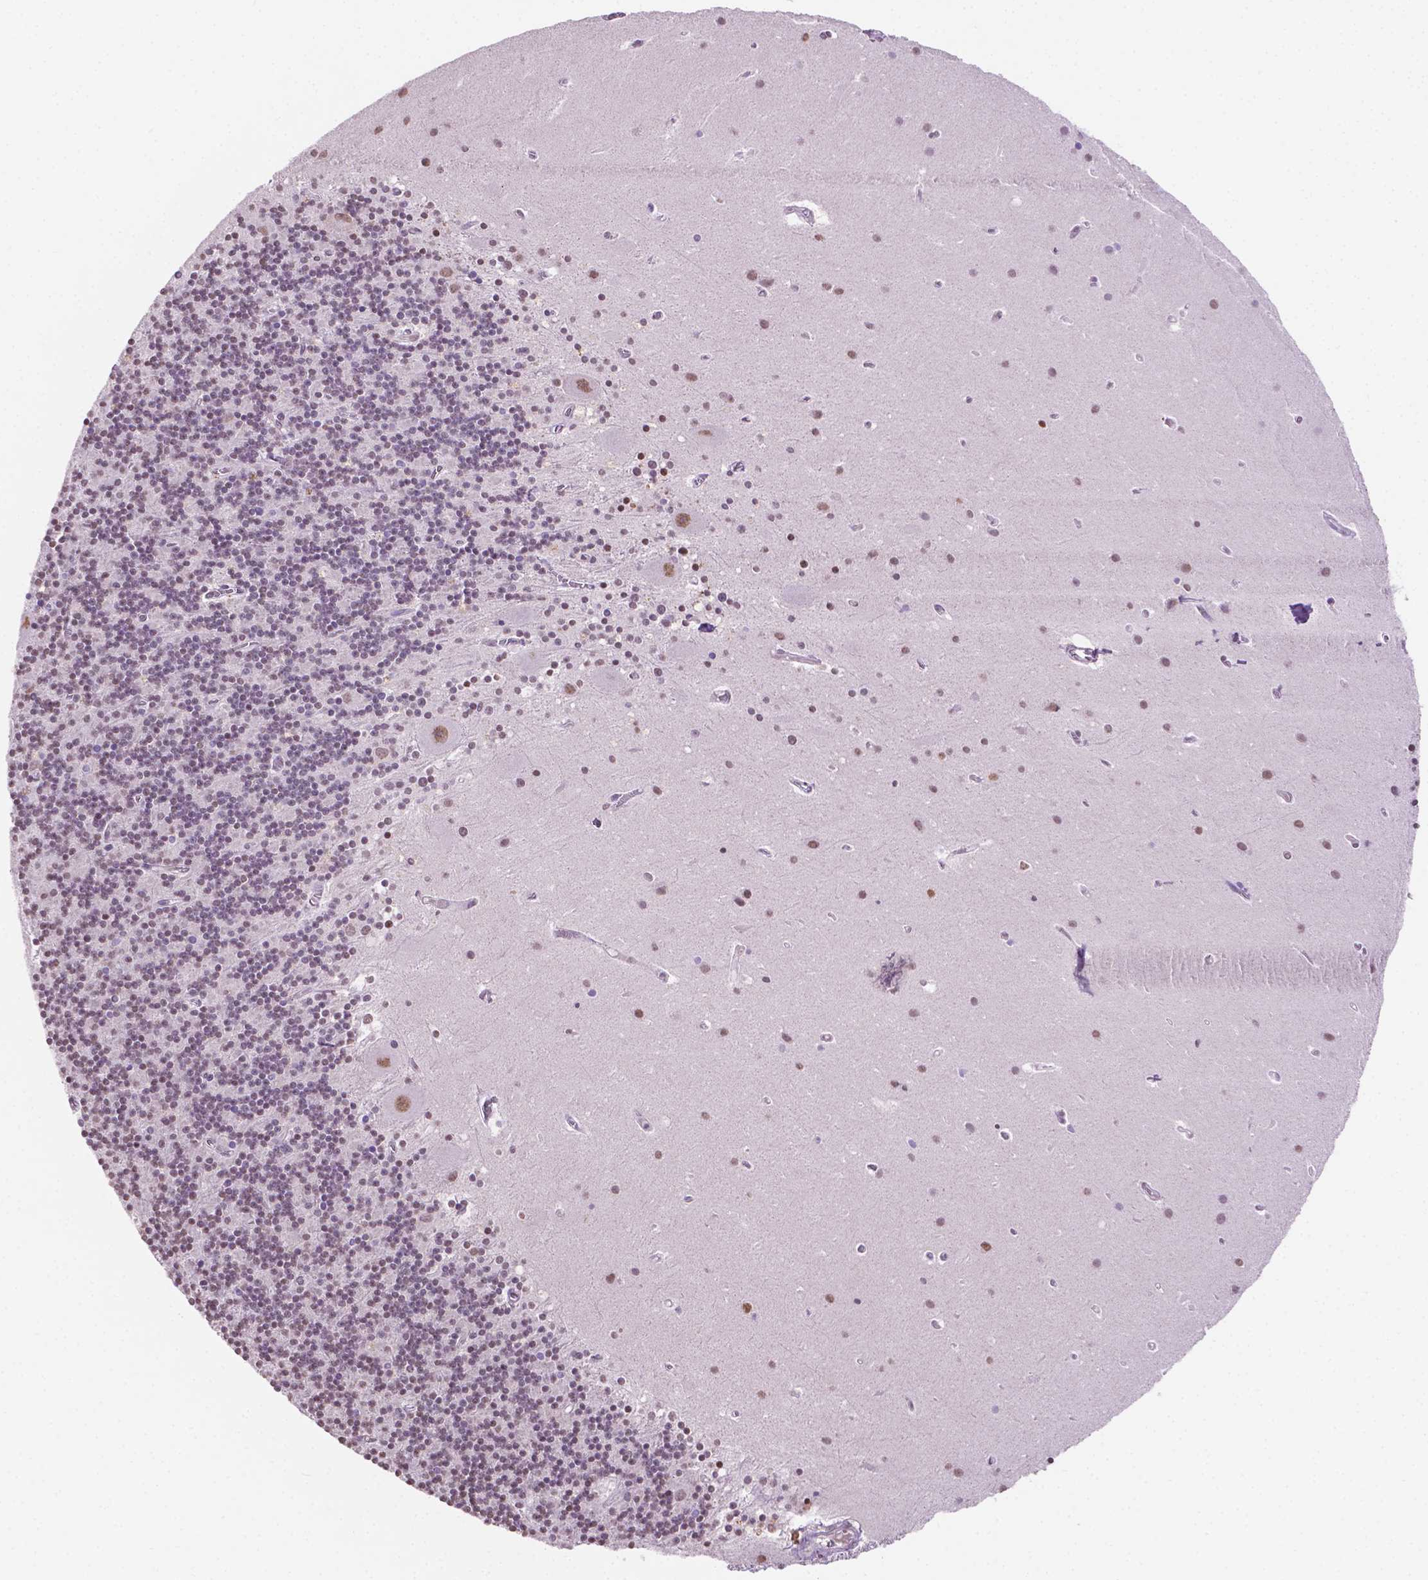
{"staining": {"intensity": "moderate", "quantity": "25%-75%", "location": "nuclear"}, "tissue": "cerebellum", "cell_type": "Cells in granular layer", "image_type": "normal", "snomed": [{"axis": "morphology", "description": "Normal tissue, NOS"}, {"axis": "topography", "description": "Cerebellum"}], "caption": "Immunohistochemical staining of benign cerebellum shows medium levels of moderate nuclear staining in about 25%-75% of cells in granular layer.", "gene": "PTPN6", "patient": {"sex": "male", "age": 70}}